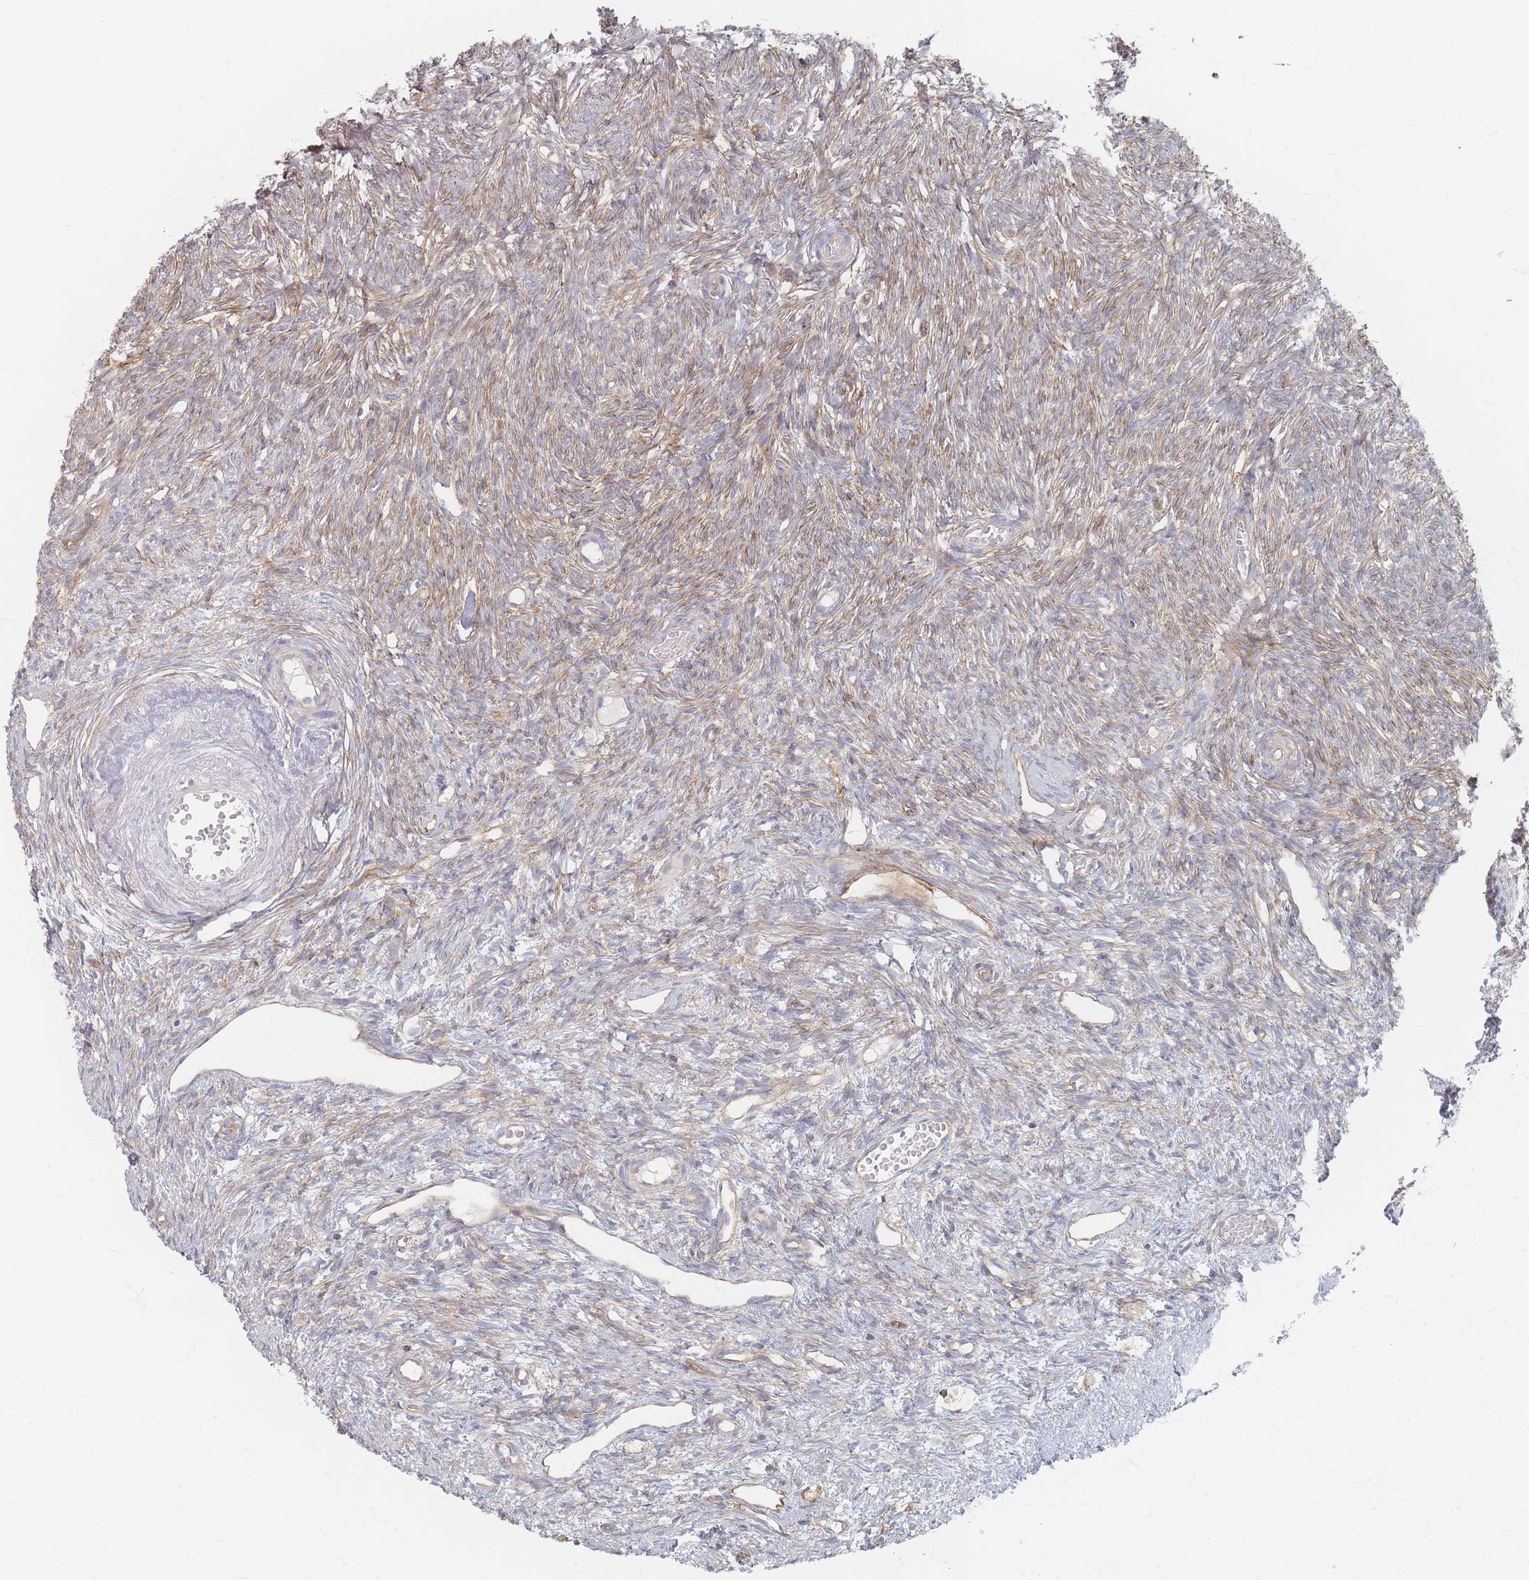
{"staining": {"intensity": "weak", "quantity": "25%-75%", "location": "cytoplasmic/membranous"}, "tissue": "ovary", "cell_type": "Follicle cells", "image_type": "normal", "snomed": [{"axis": "morphology", "description": "Normal tissue, NOS"}, {"axis": "topography", "description": "Ovary"}], "caption": "DAB (3,3'-diaminobenzidine) immunohistochemical staining of normal ovary exhibits weak cytoplasmic/membranous protein positivity in approximately 25%-75% of follicle cells.", "gene": "GNB1", "patient": {"sex": "female", "age": 51}}